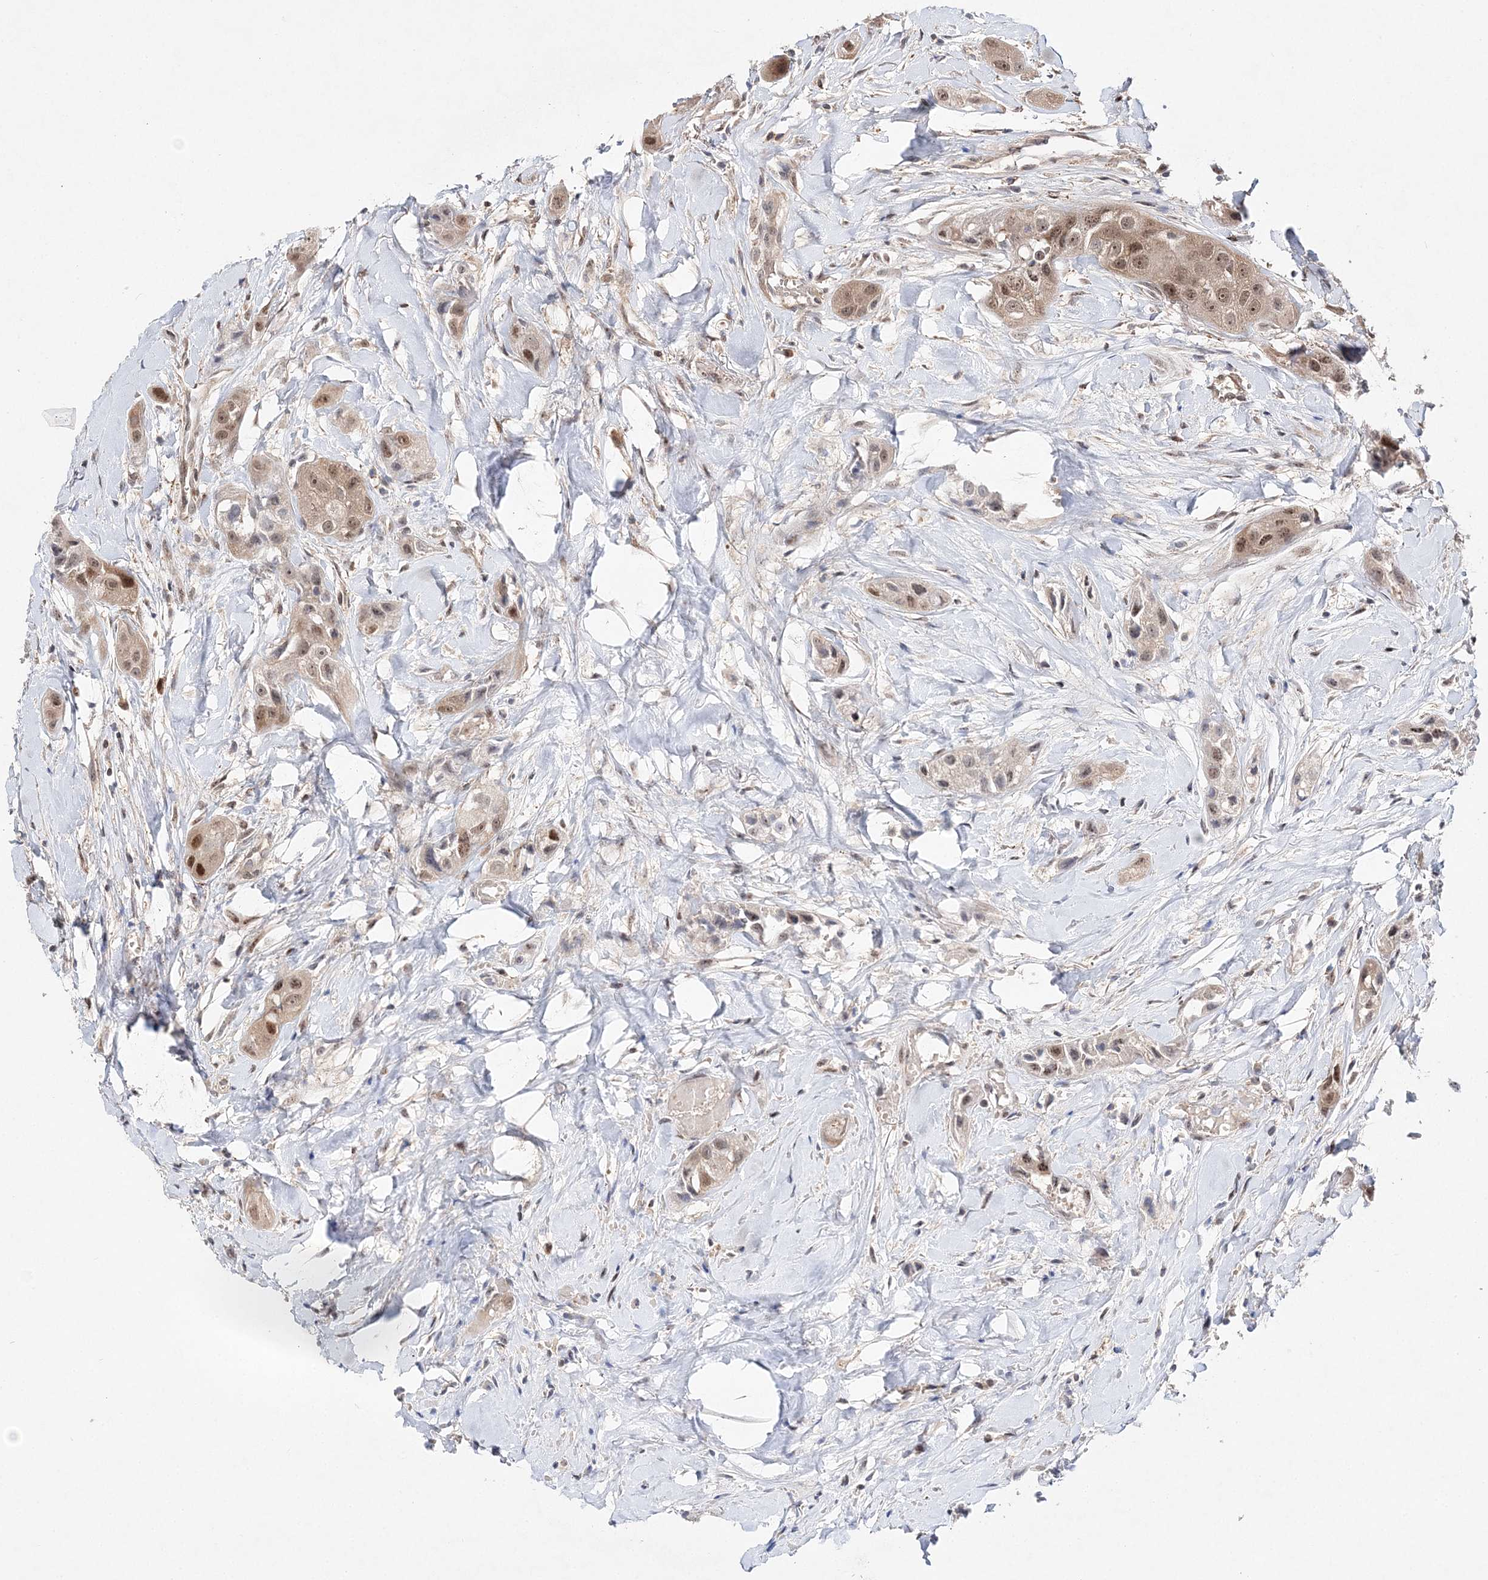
{"staining": {"intensity": "weak", "quantity": "25%-75%", "location": "cytoplasmic/membranous,nuclear"}, "tissue": "head and neck cancer", "cell_type": "Tumor cells", "image_type": "cancer", "snomed": [{"axis": "morphology", "description": "Normal tissue, NOS"}, {"axis": "morphology", "description": "Squamous cell carcinoma, NOS"}, {"axis": "topography", "description": "Skeletal muscle"}, {"axis": "topography", "description": "Head-Neck"}], "caption": "Tumor cells demonstrate weak cytoplasmic/membranous and nuclear staining in approximately 25%-75% of cells in head and neck squamous cell carcinoma. The staining was performed using DAB to visualize the protein expression in brown, while the nuclei were stained in blue with hematoxylin (Magnification: 20x).", "gene": "NIF3L1", "patient": {"sex": "male", "age": 51}}